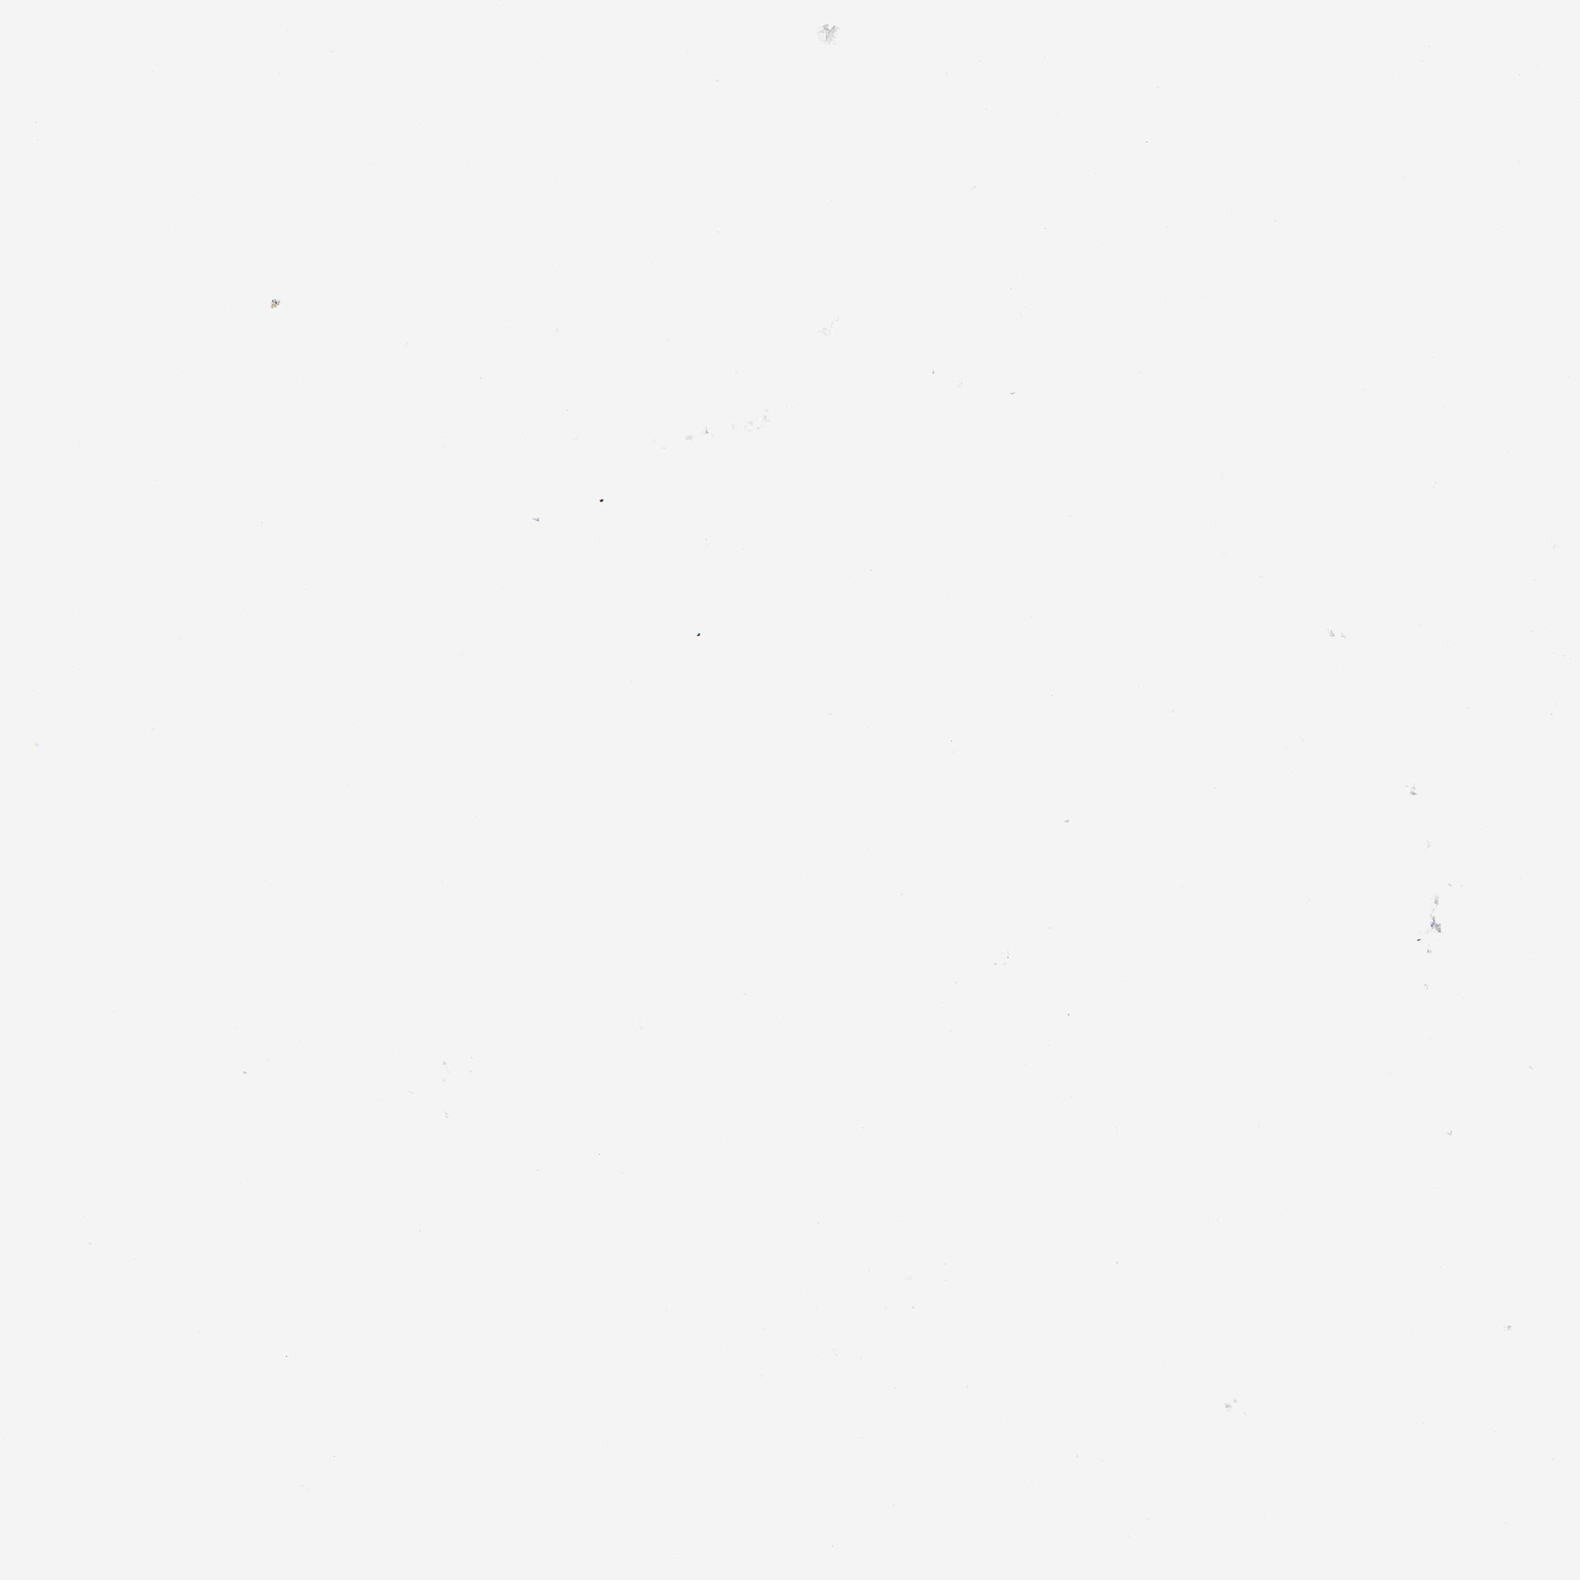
{"staining": {"intensity": "negative", "quantity": "none", "location": "none"}, "tissue": "liver cancer", "cell_type": "Tumor cells", "image_type": "cancer", "snomed": [{"axis": "morphology", "description": "Cholangiocarcinoma"}, {"axis": "topography", "description": "Liver"}], "caption": "A histopathology image of liver cholangiocarcinoma stained for a protein shows no brown staining in tumor cells.", "gene": "PIN1", "patient": {"sex": "male", "age": 57}}